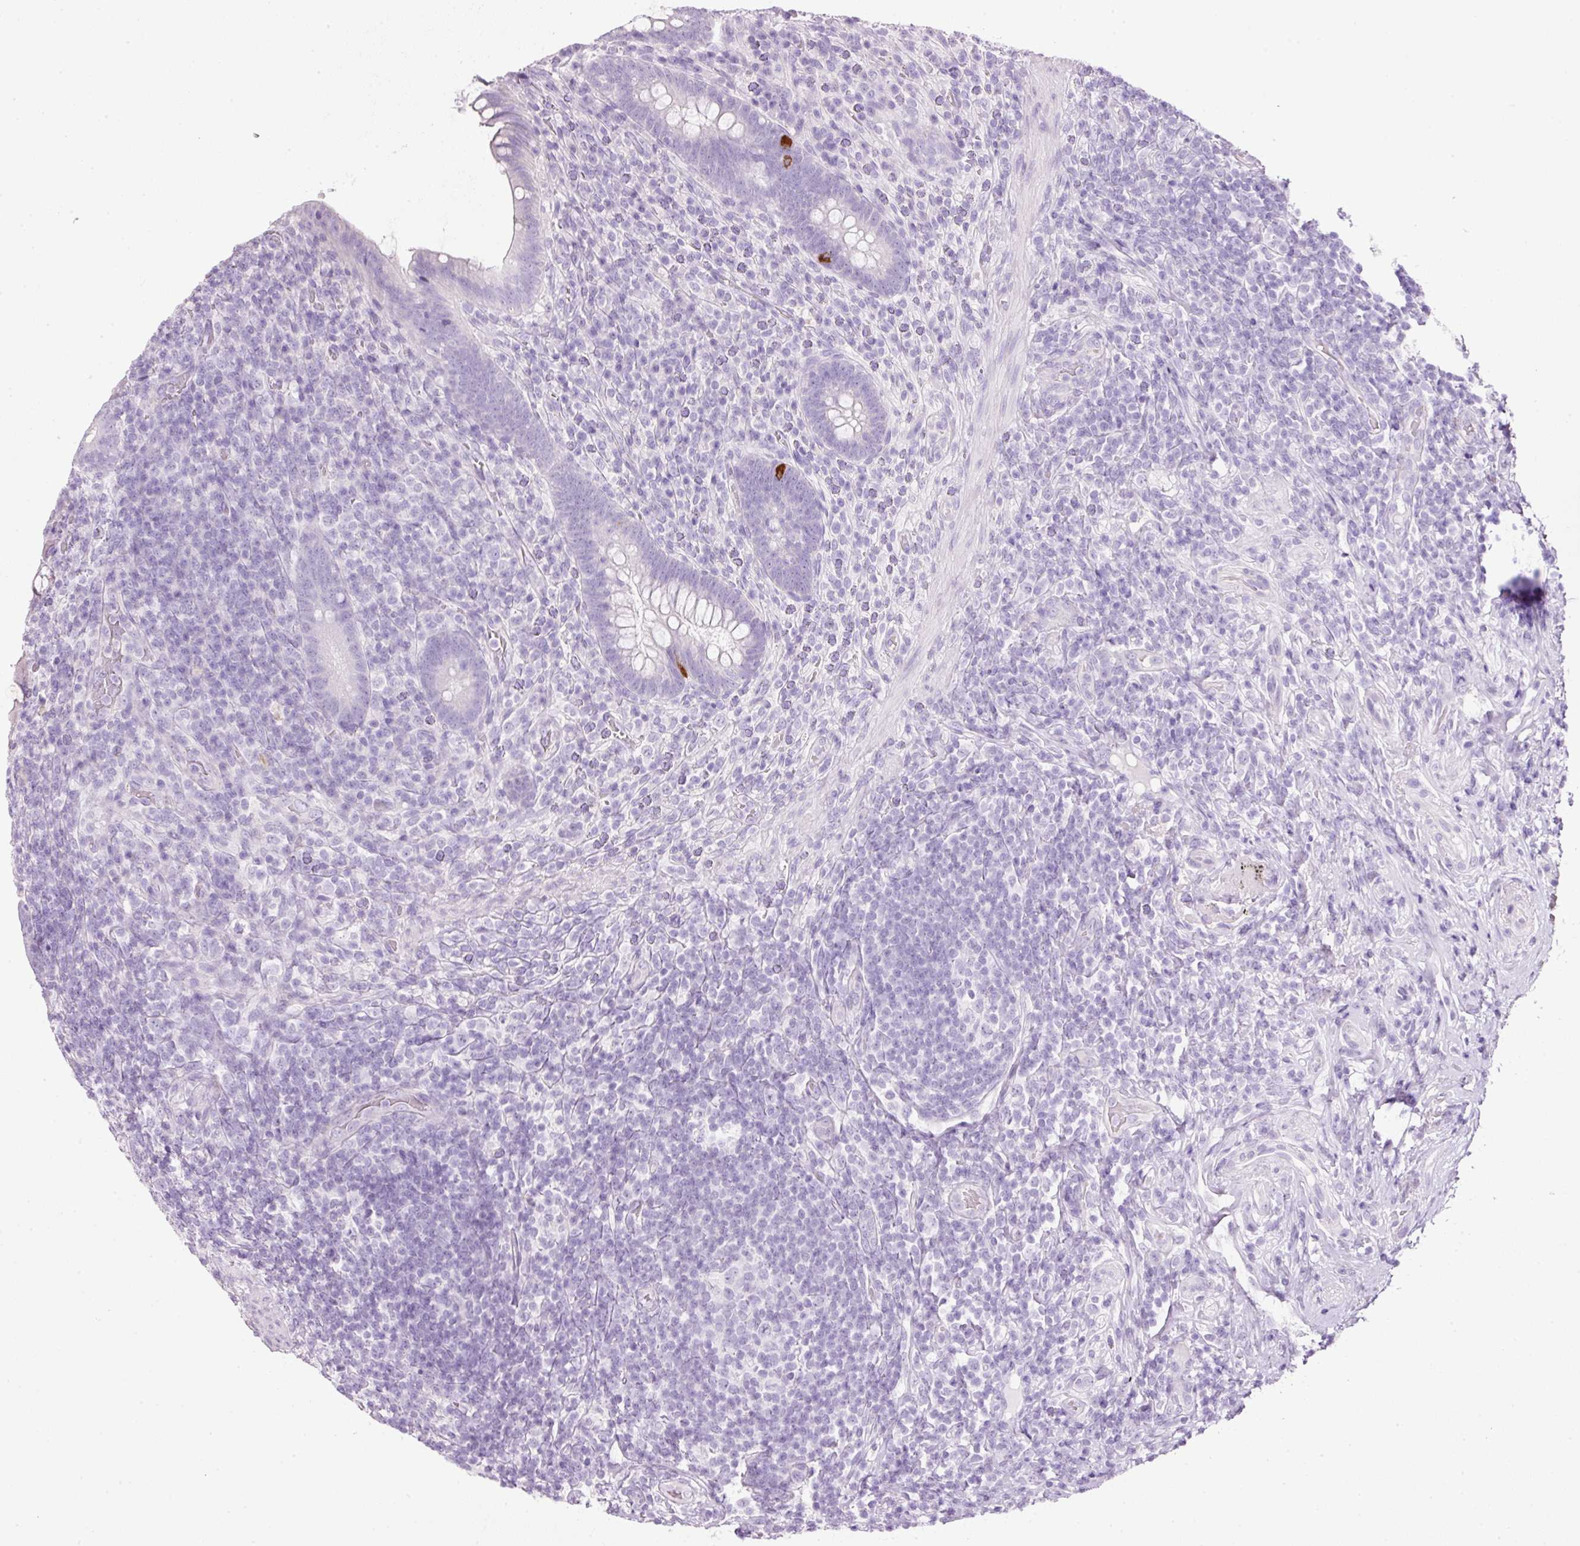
{"staining": {"intensity": "strong", "quantity": "<25%", "location": "cytoplasmic/membranous"}, "tissue": "appendix", "cell_type": "Glandular cells", "image_type": "normal", "snomed": [{"axis": "morphology", "description": "Normal tissue, NOS"}, {"axis": "topography", "description": "Appendix"}], "caption": "DAB immunohistochemical staining of unremarkable human appendix shows strong cytoplasmic/membranous protein positivity in about <25% of glandular cells.", "gene": "BSND", "patient": {"sex": "female", "age": 43}}